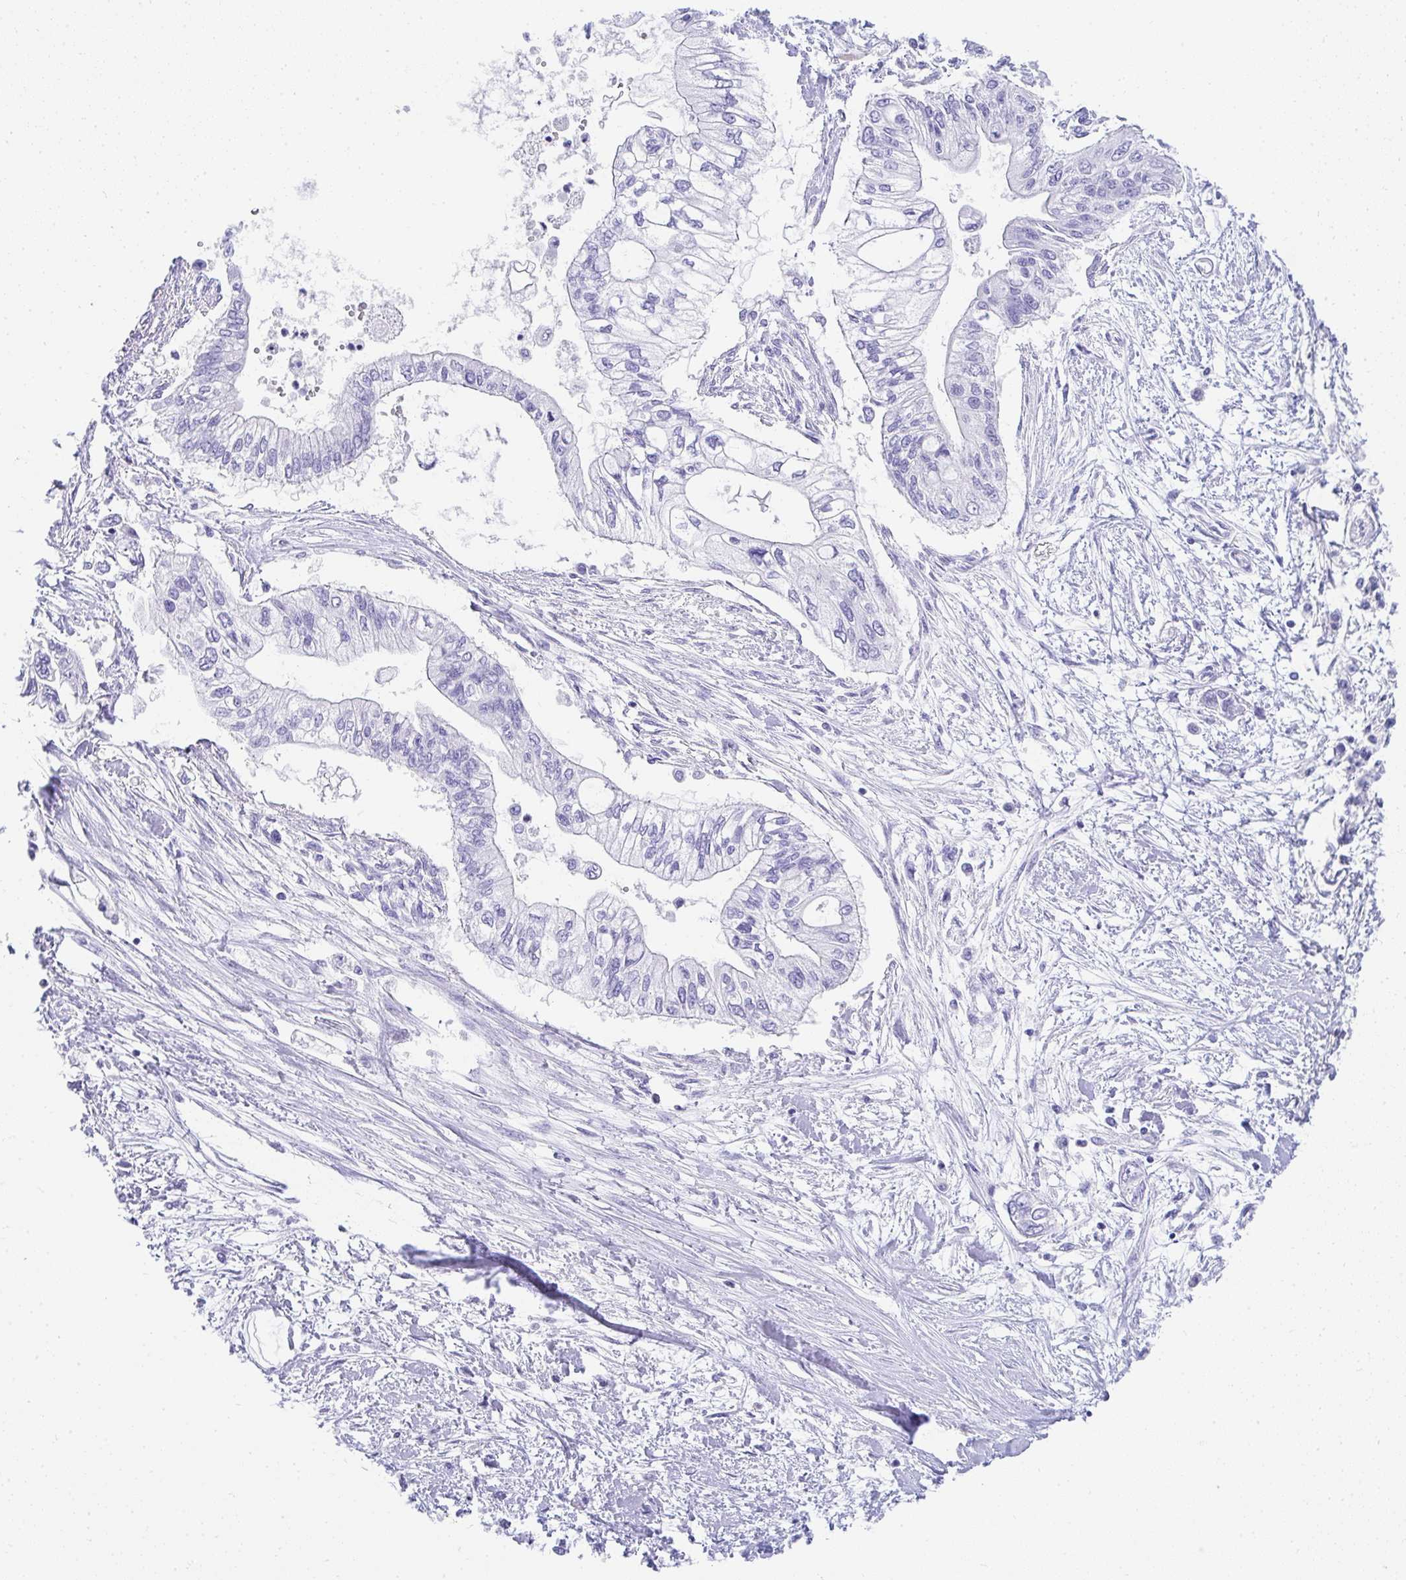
{"staining": {"intensity": "negative", "quantity": "none", "location": "none"}, "tissue": "pancreatic cancer", "cell_type": "Tumor cells", "image_type": "cancer", "snomed": [{"axis": "morphology", "description": "Adenocarcinoma, NOS"}, {"axis": "topography", "description": "Pancreas"}], "caption": "Pancreatic cancer (adenocarcinoma) stained for a protein using IHC shows no expression tumor cells.", "gene": "TNNT1", "patient": {"sex": "female", "age": 77}}